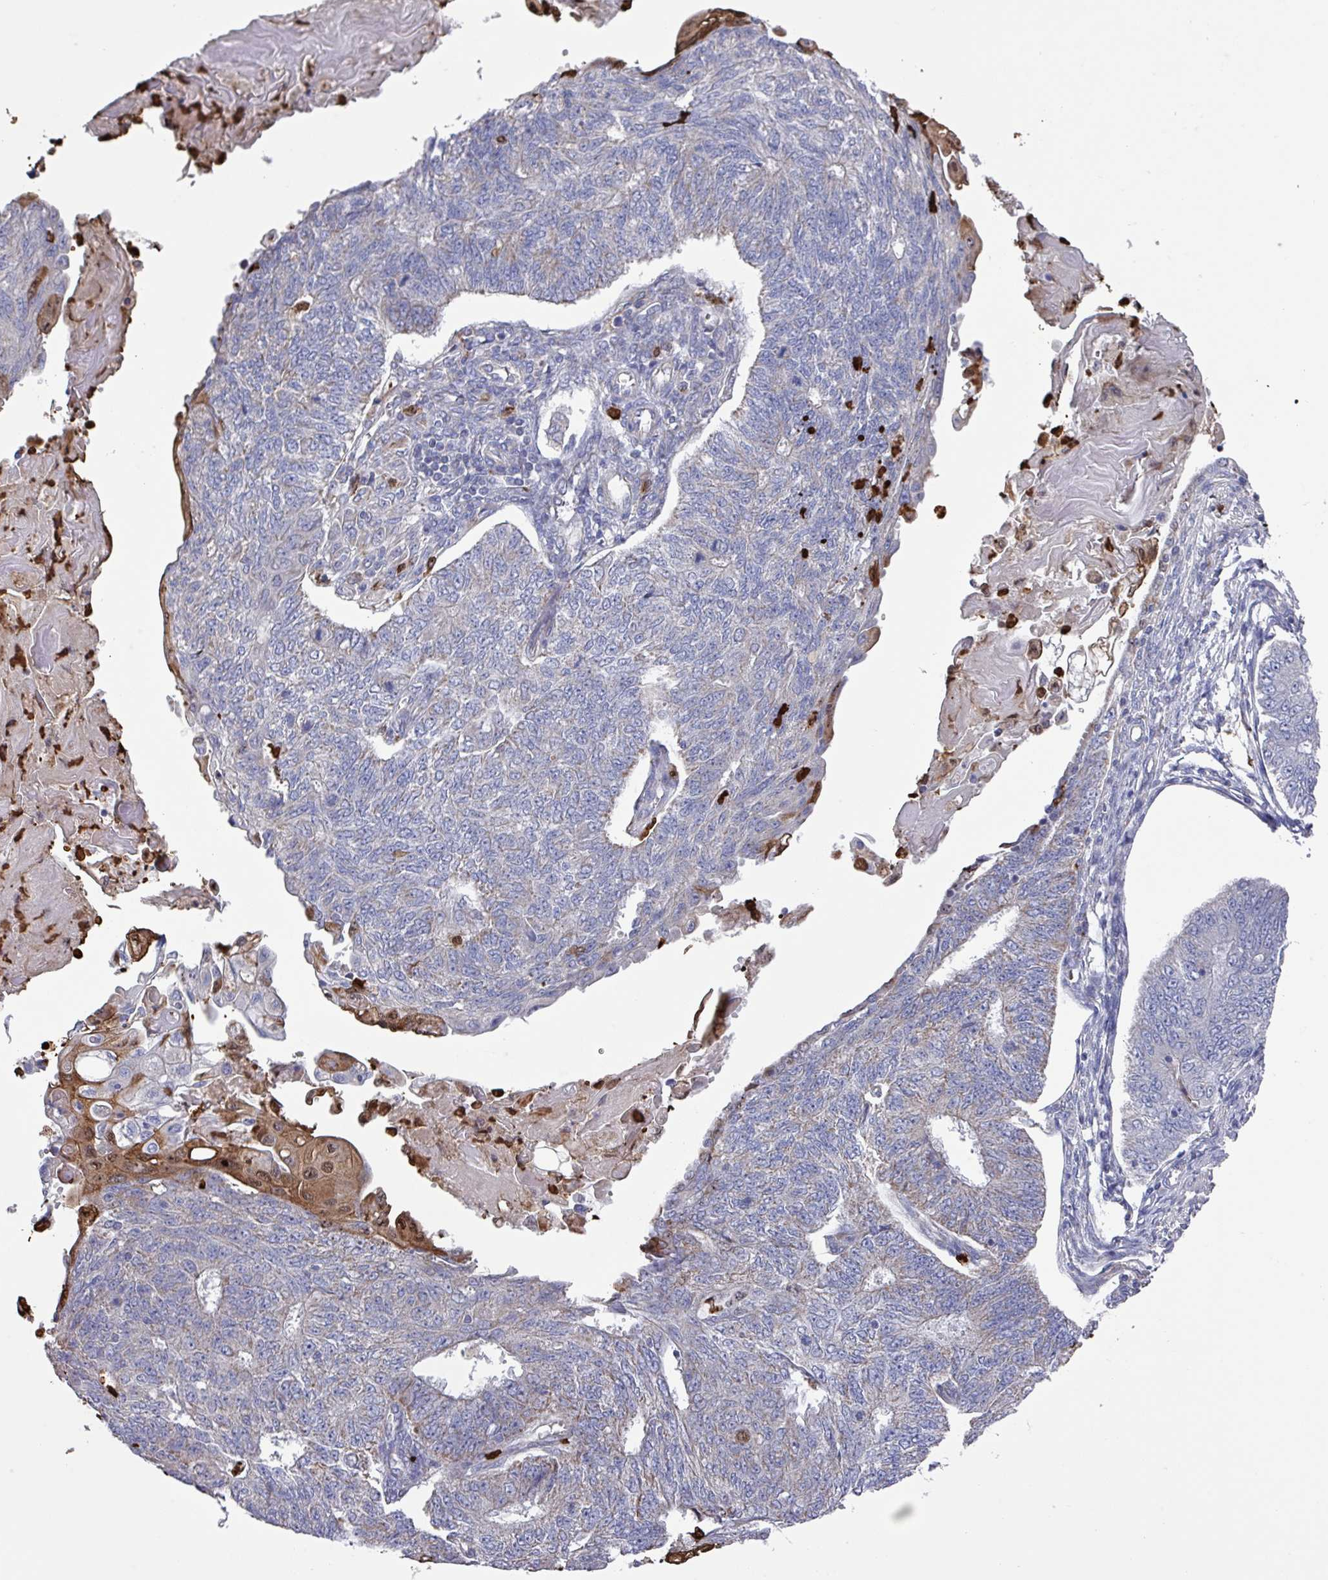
{"staining": {"intensity": "moderate", "quantity": "<25%", "location": "cytoplasmic/membranous,nuclear"}, "tissue": "endometrial cancer", "cell_type": "Tumor cells", "image_type": "cancer", "snomed": [{"axis": "morphology", "description": "Adenocarcinoma, NOS"}, {"axis": "topography", "description": "Endometrium"}], "caption": "Moderate cytoplasmic/membranous and nuclear expression for a protein is identified in approximately <25% of tumor cells of endometrial adenocarcinoma using immunohistochemistry (IHC).", "gene": "UQCC2", "patient": {"sex": "female", "age": 32}}